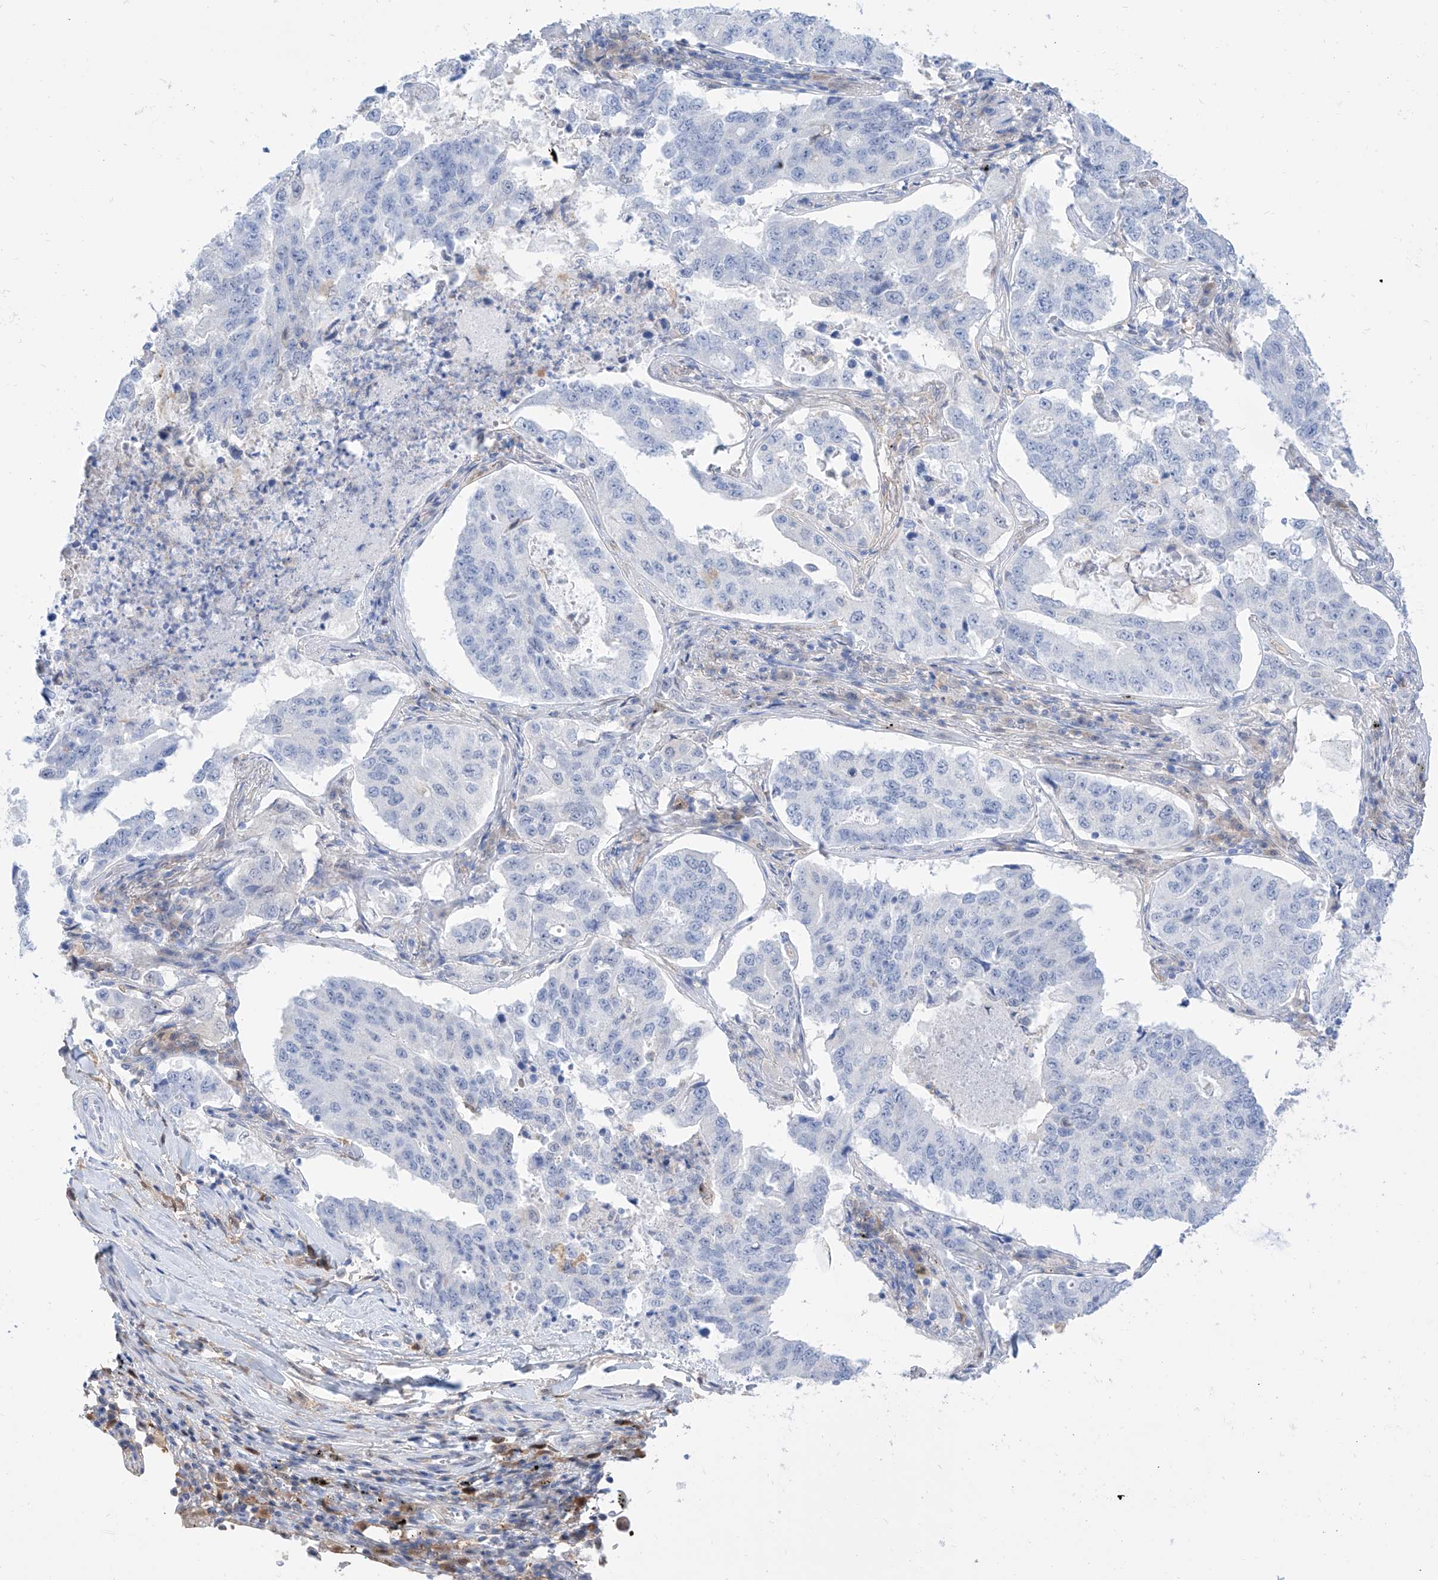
{"staining": {"intensity": "negative", "quantity": "none", "location": "none"}, "tissue": "lung cancer", "cell_type": "Tumor cells", "image_type": "cancer", "snomed": [{"axis": "morphology", "description": "Adenocarcinoma, NOS"}, {"axis": "topography", "description": "Lung"}], "caption": "Adenocarcinoma (lung) was stained to show a protein in brown. There is no significant expression in tumor cells.", "gene": "PDXK", "patient": {"sex": "female", "age": 51}}